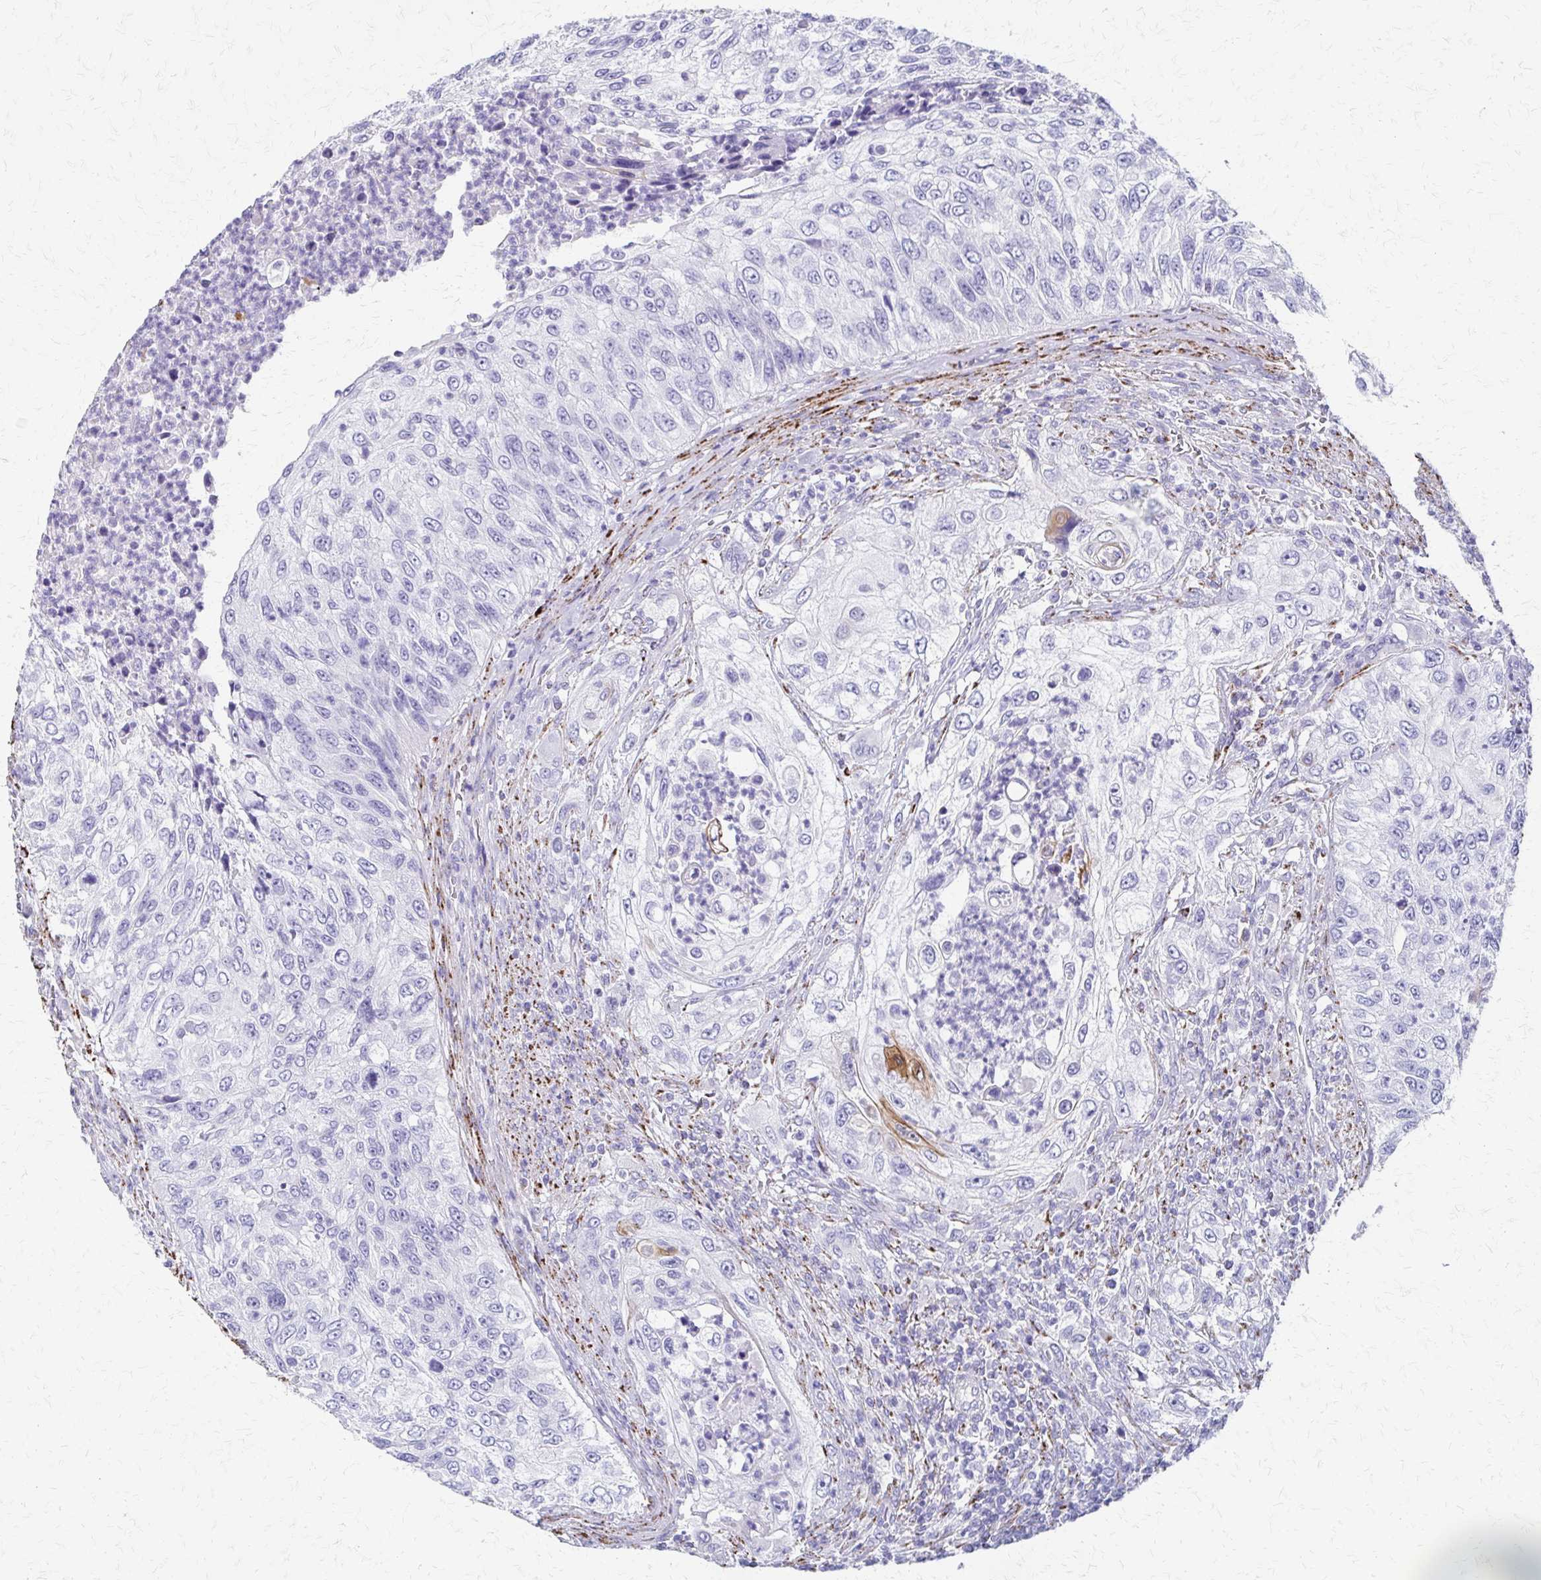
{"staining": {"intensity": "negative", "quantity": "none", "location": "none"}, "tissue": "urothelial cancer", "cell_type": "Tumor cells", "image_type": "cancer", "snomed": [{"axis": "morphology", "description": "Urothelial carcinoma, High grade"}, {"axis": "topography", "description": "Urinary bladder"}], "caption": "DAB immunohistochemical staining of human urothelial cancer demonstrates no significant positivity in tumor cells.", "gene": "ZSCAN5B", "patient": {"sex": "female", "age": 60}}